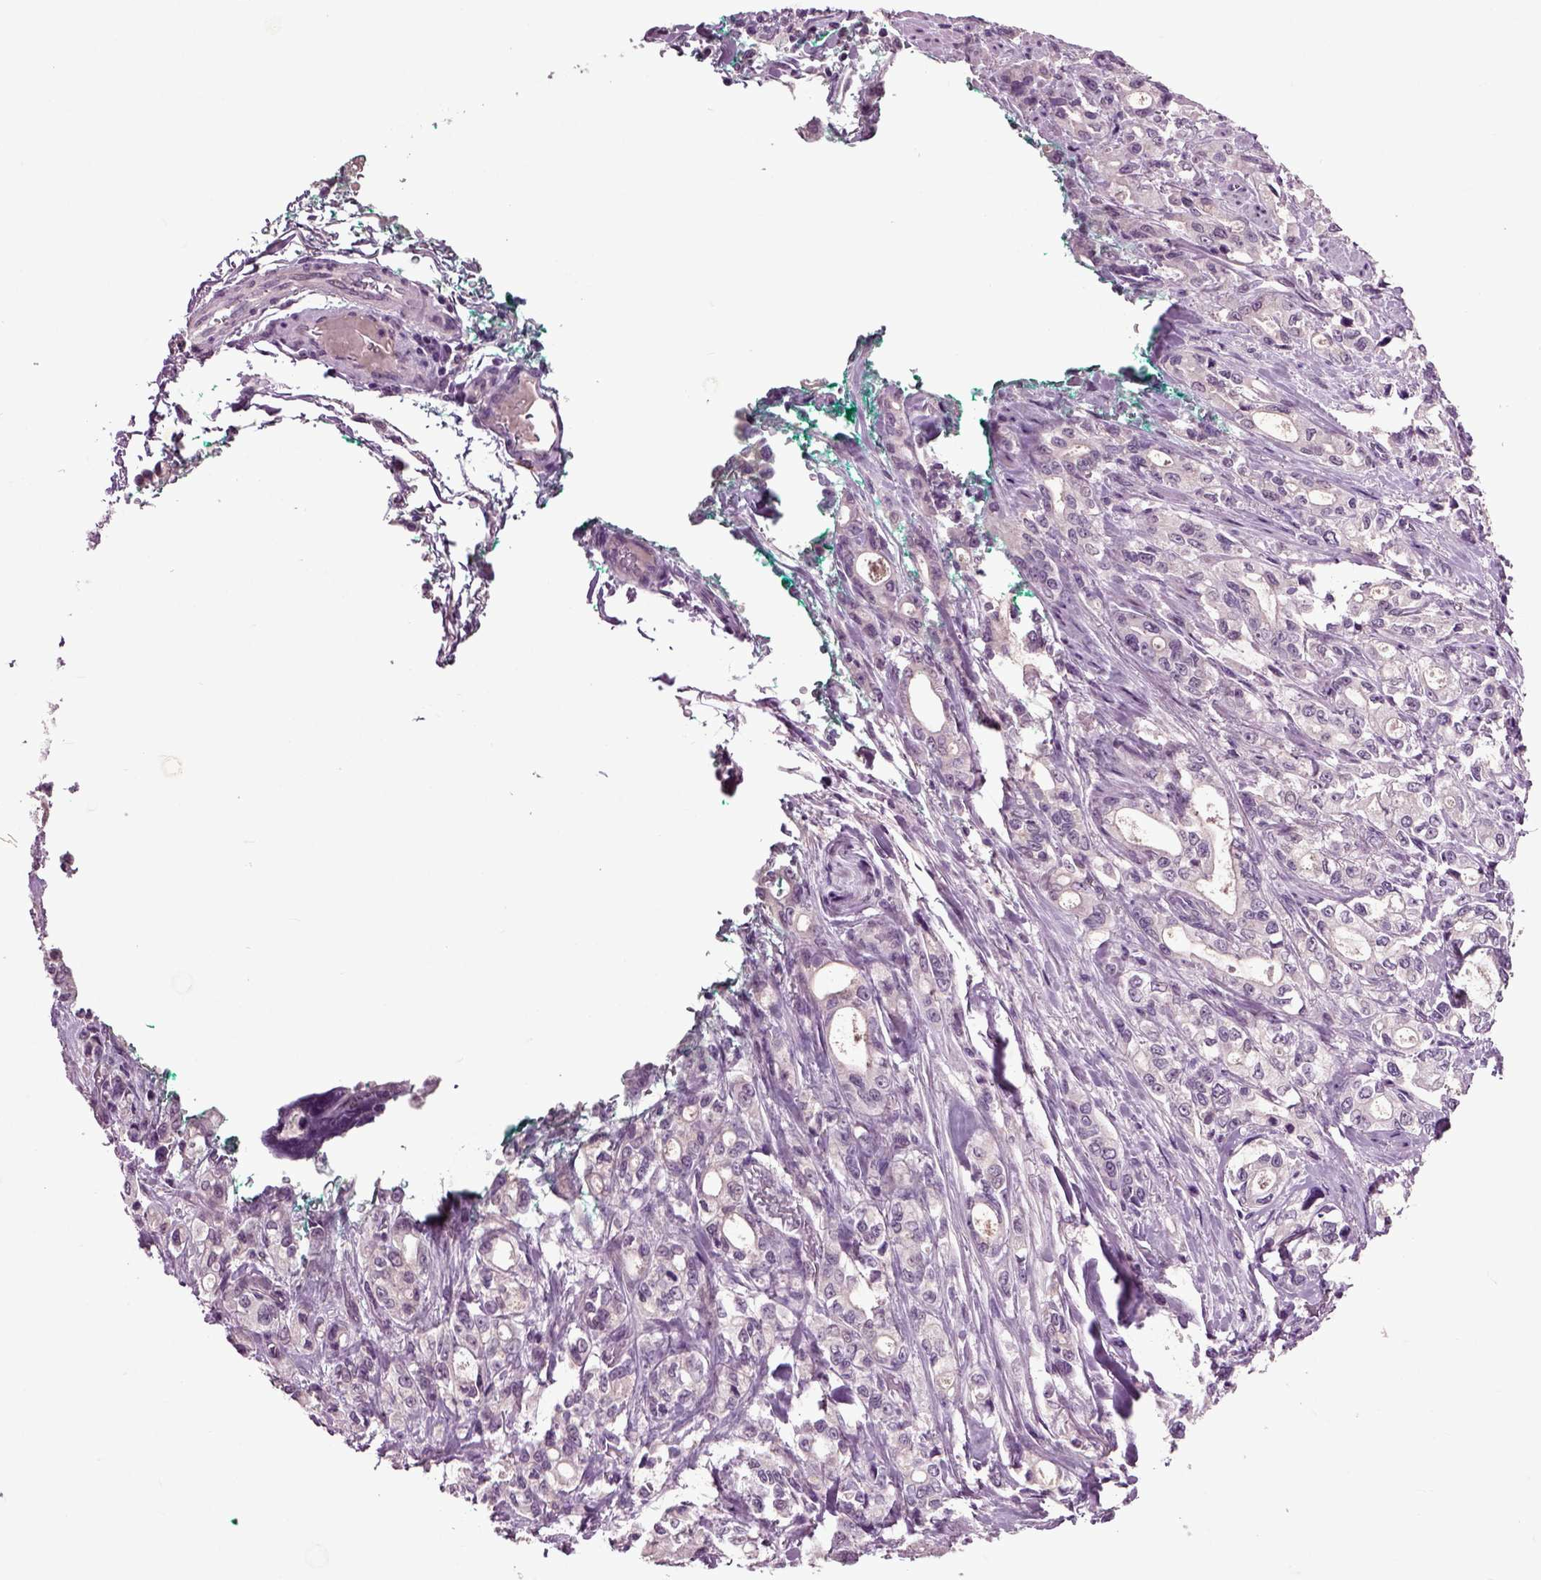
{"staining": {"intensity": "negative", "quantity": "none", "location": "none"}, "tissue": "stomach cancer", "cell_type": "Tumor cells", "image_type": "cancer", "snomed": [{"axis": "morphology", "description": "Adenocarcinoma, NOS"}, {"axis": "topography", "description": "Stomach"}], "caption": "High power microscopy micrograph of an IHC histopathology image of adenocarcinoma (stomach), revealing no significant expression in tumor cells.", "gene": "CRHR1", "patient": {"sex": "male", "age": 63}}